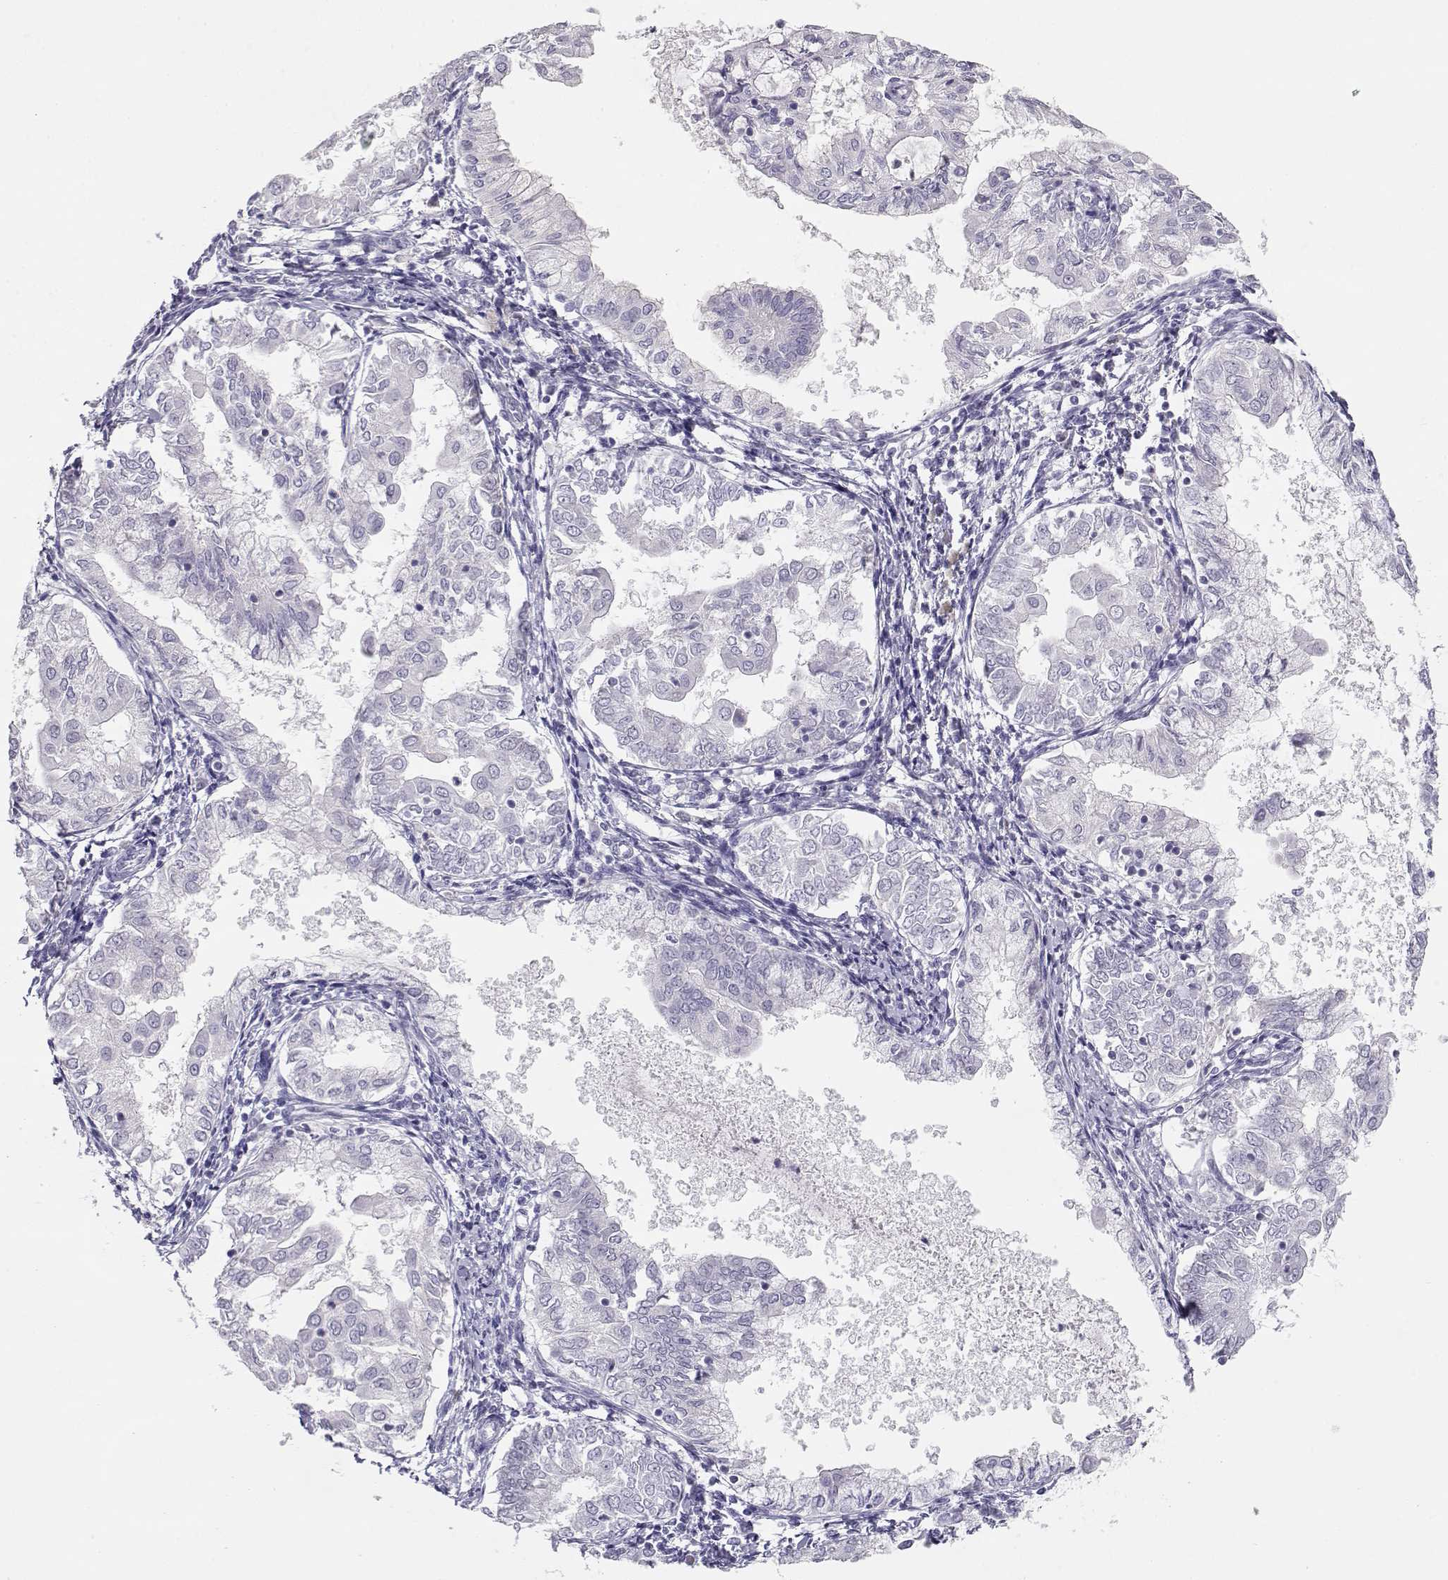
{"staining": {"intensity": "negative", "quantity": "none", "location": "none"}, "tissue": "endometrial cancer", "cell_type": "Tumor cells", "image_type": "cancer", "snomed": [{"axis": "morphology", "description": "Adenocarcinoma, NOS"}, {"axis": "topography", "description": "Endometrium"}], "caption": "IHC image of human endometrial cancer (adenocarcinoma) stained for a protein (brown), which displays no expression in tumor cells.", "gene": "OPN5", "patient": {"sex": "female", "age": 68}}